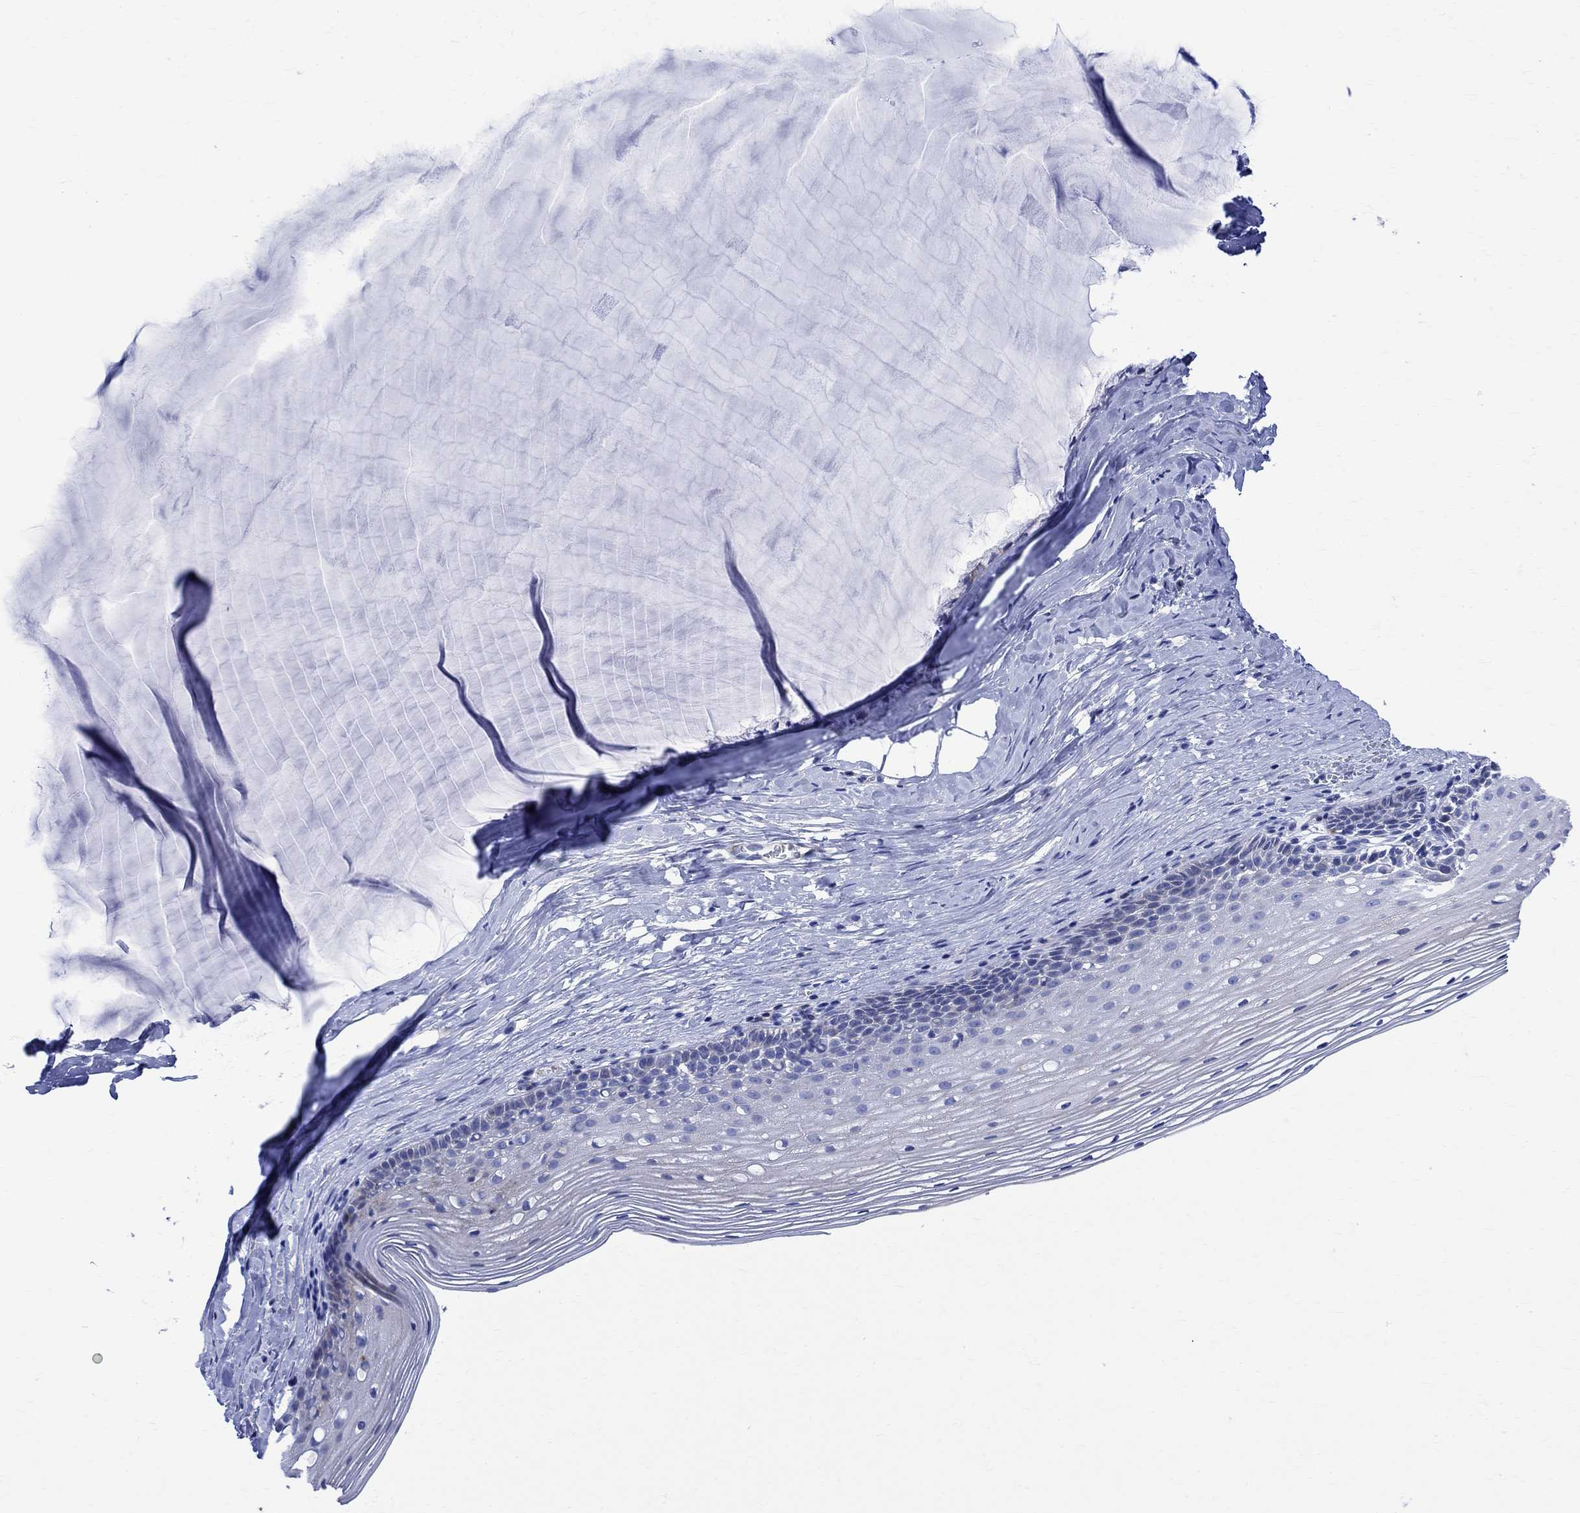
{"staining": {"intensity": "negative", "quantity": "none", "location": "none"}, "tissue": "cervix", "cell_type": "Glandular cells", "image_type": "normal", "snomed": [{"axis": "morphology", "description": "Normal tissue, NOS"}, {"axis": "topography", "description": "Cervix"}], "caption": "IHC image of normal cervix: cervix stained with DAB (3,3'-diaminobenzidine) shows no significant protein staining in glandular cells.", "gene": "PARVB", "patient": {"sex": "female", "age": 40}}